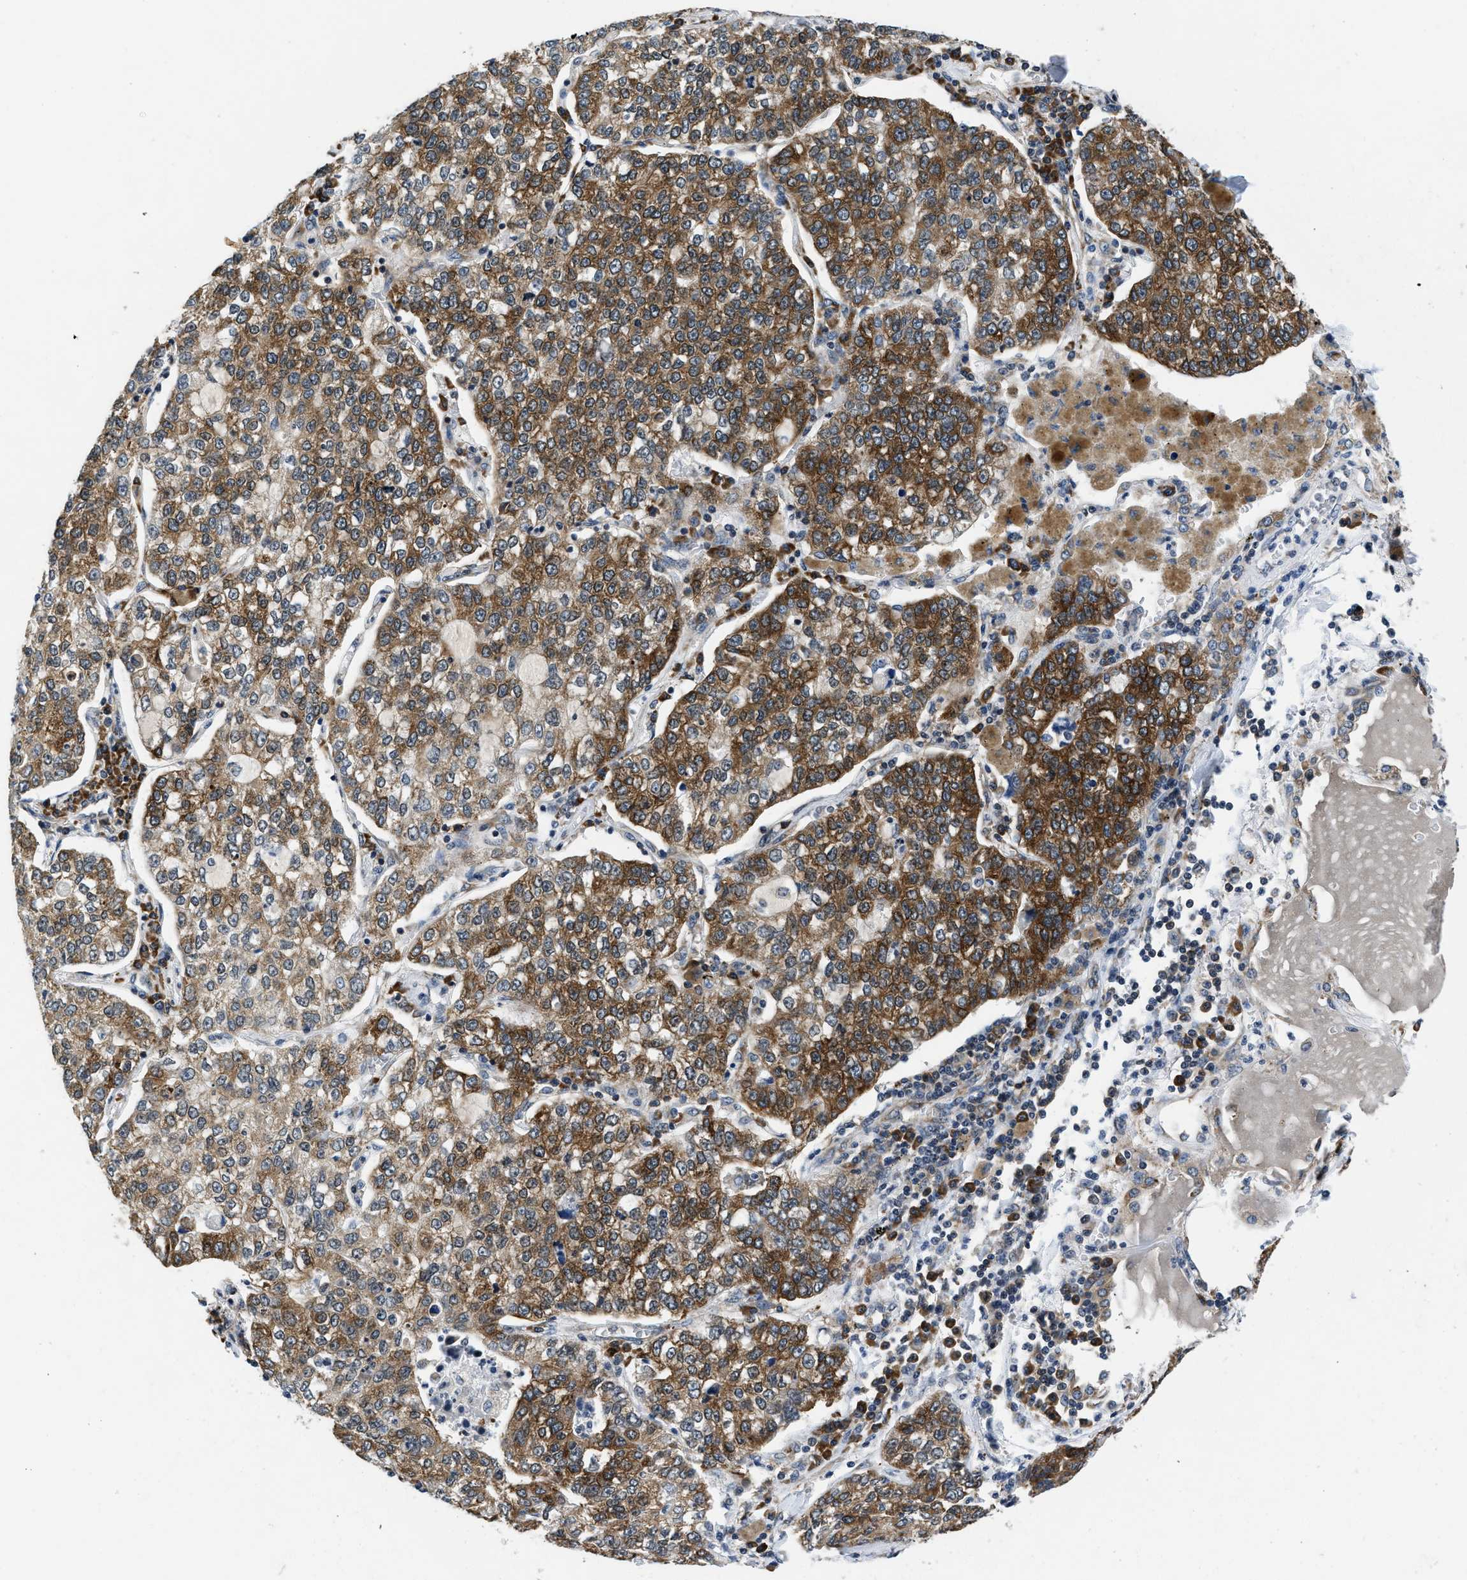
{"staining": {"intensity": "moderate", "quantity": ">75%", "location": "cytoplasmic/membranous"}, "tissue": "lung cancer", "cell_type": "Tumor cells", "image_type": "cancer", "snomed": [{"axis": "morphology", "description": "Adenocarcinoma, NOS"}, {"axis": "topography", "description": "Lung"}], "caption": "IHC of adenocarcinoma (lung) exhibits medium levels of moderate cytoplasmic/membranous expression in approximately >75% of tumor cells.", "gene": "PA2G4", "patient": {"sex": "male", "age": 49}}